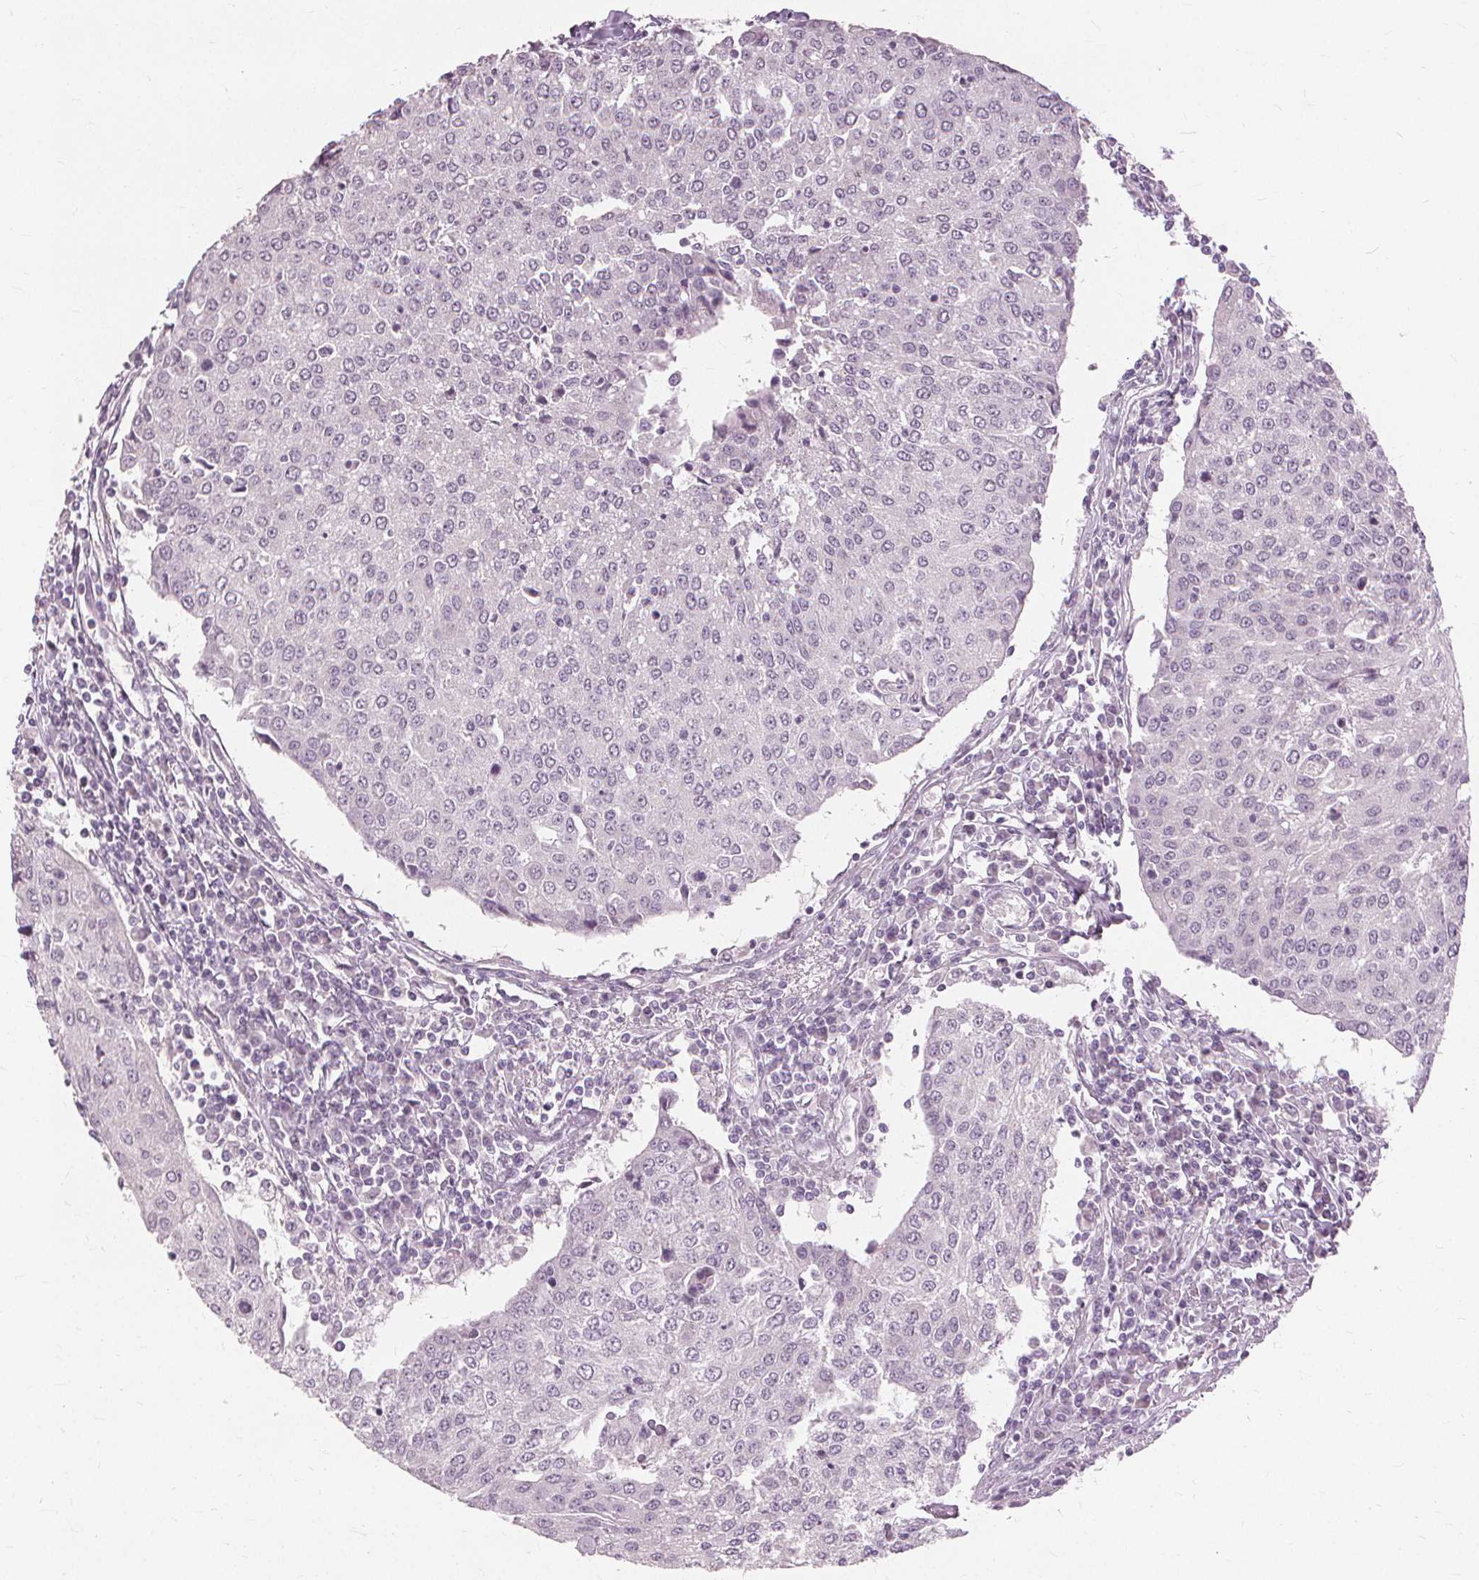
{"staining": {"intensity": "negative", "quantity": "none", "location": "none"}, "tissue": "urothelial cancer", "cell_type": "Tumor cells", "image_type": "cancer", "snomed": [{"axis": "morphology", "description": "Urothelial carcinoma, High grade"}, {"axis": "topography", "description": "Urinary bladder"}], "caption": "This photomicrograph is of urothelial cancer stained with IHC to label a protein in brown with the nuclei are counter-stained blue. There is no expression in tumor cells.", "gene": "SFTPD", "patient": {"sex": "female", "age": 85}}